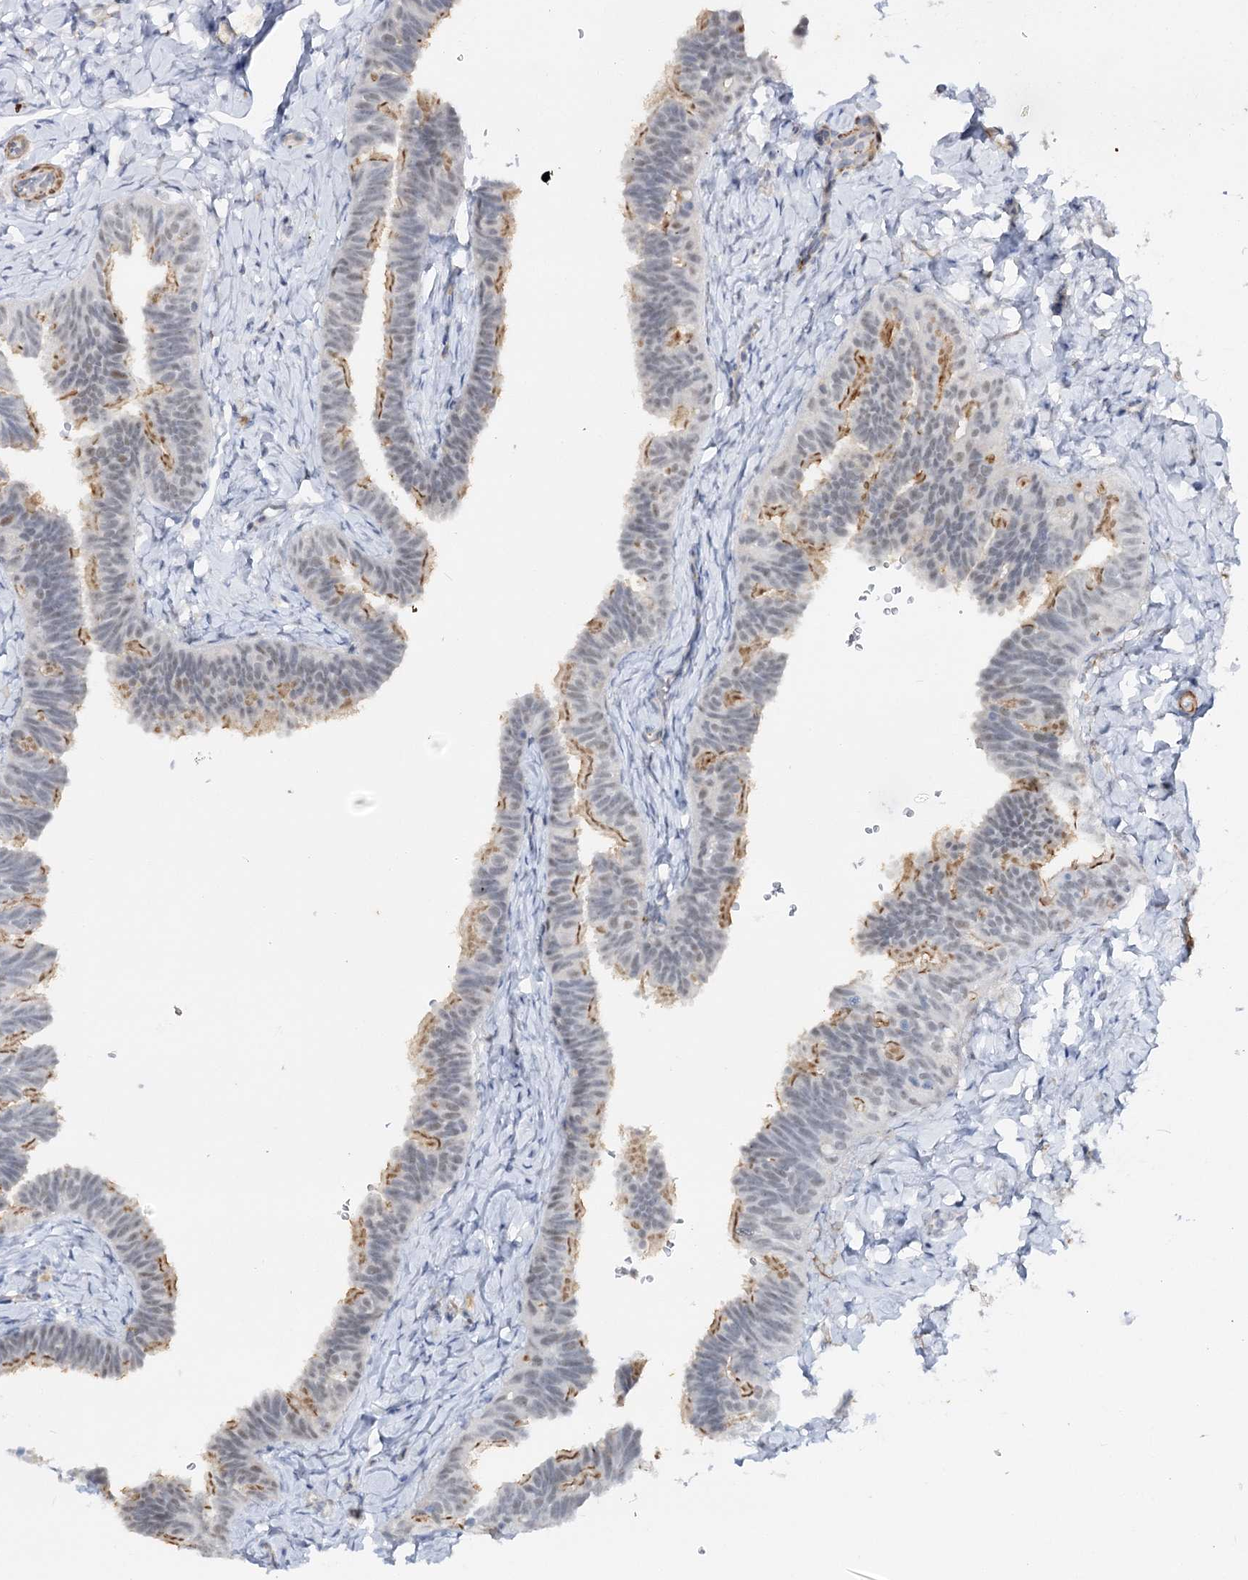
{"staining": {"intensity": "moderate", "quantity": "25%-75%", "location": "cytoplasmic/membranous"}, "tissue": "fallopian tube", "cell_type": "Glandular cells", "image_type": "normal", "snomed": [{"axis": "morphology", "description": "Normal tissue, NOS"}, {"axis": "topography", "description": "Fallopian tube"}], "caption": "Moderate cytoplasmic/membranous expression is seen in about 25%-75% of glandular cells in unremarkable fallopian tube.", "gene": "AGXT2", "patient": {"sex": "female", "age": 39}}